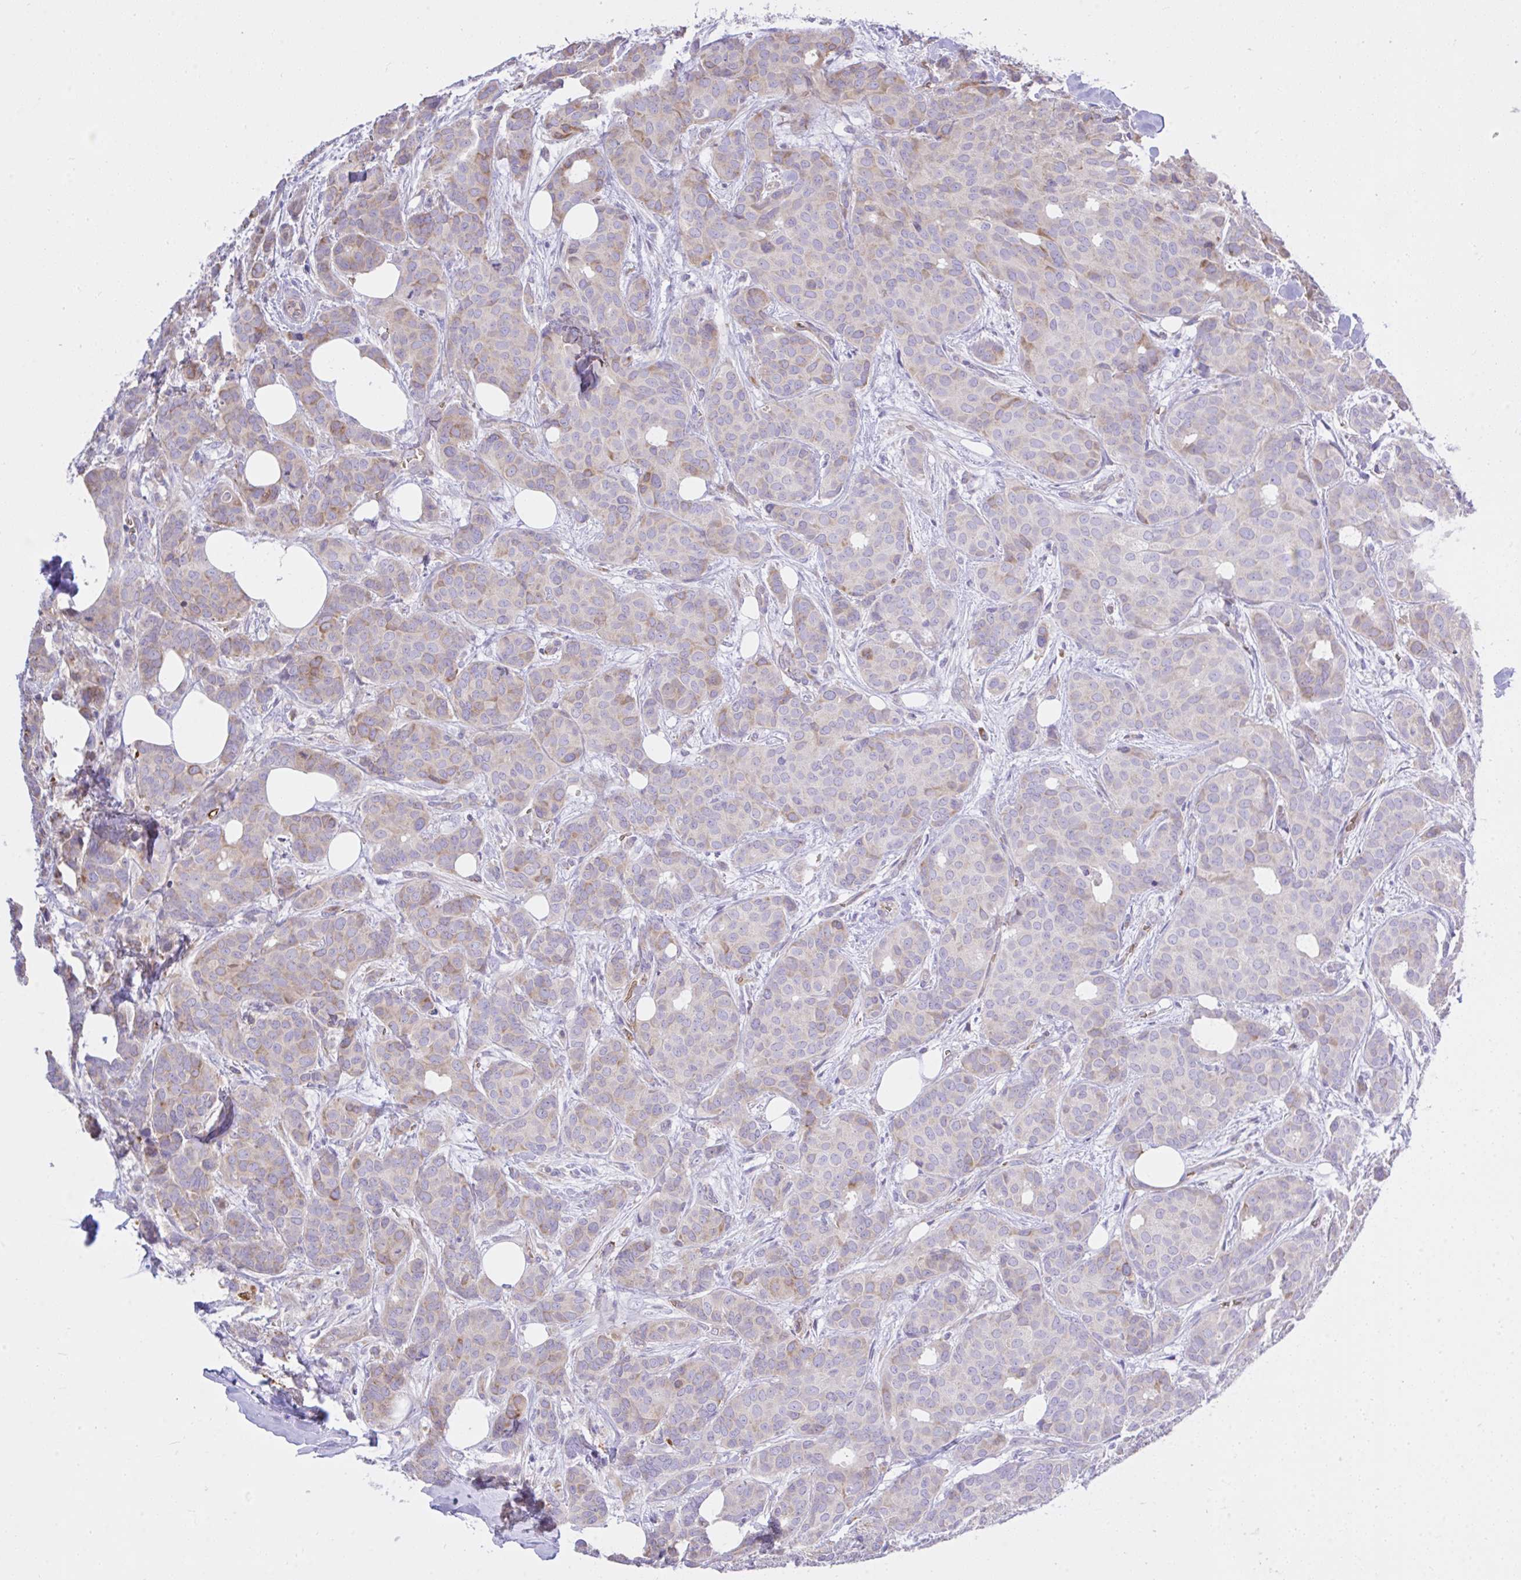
{"staining": {"intensity": "moderate", "quantity": "<25%", "location": "cytoplasmic/membranous"}, "tissue": "breast cancer", "cell_type": "Tumor cells", "image_type": "cancer", "snomed": [{"axis": "morphology", "description": "Duct carcinoma"}, {"axis": "topography", "description": "Breast"}], "caption": "Immunohistochemistry (IHC) staining of breast invasive ductal carcinoma, which reveals low levels of moderate cytoplasmic/membranous staining in approximately <25% of tumor cells indicating moderate cytoplasmic/membranous protein positivity. The staining was performed using DAB (brown) for protein detection and nuclei were counterstained in hematoxylin (blue).", "gene": "EEF1A2", "patient": {"sex": "female", "age": 70}}